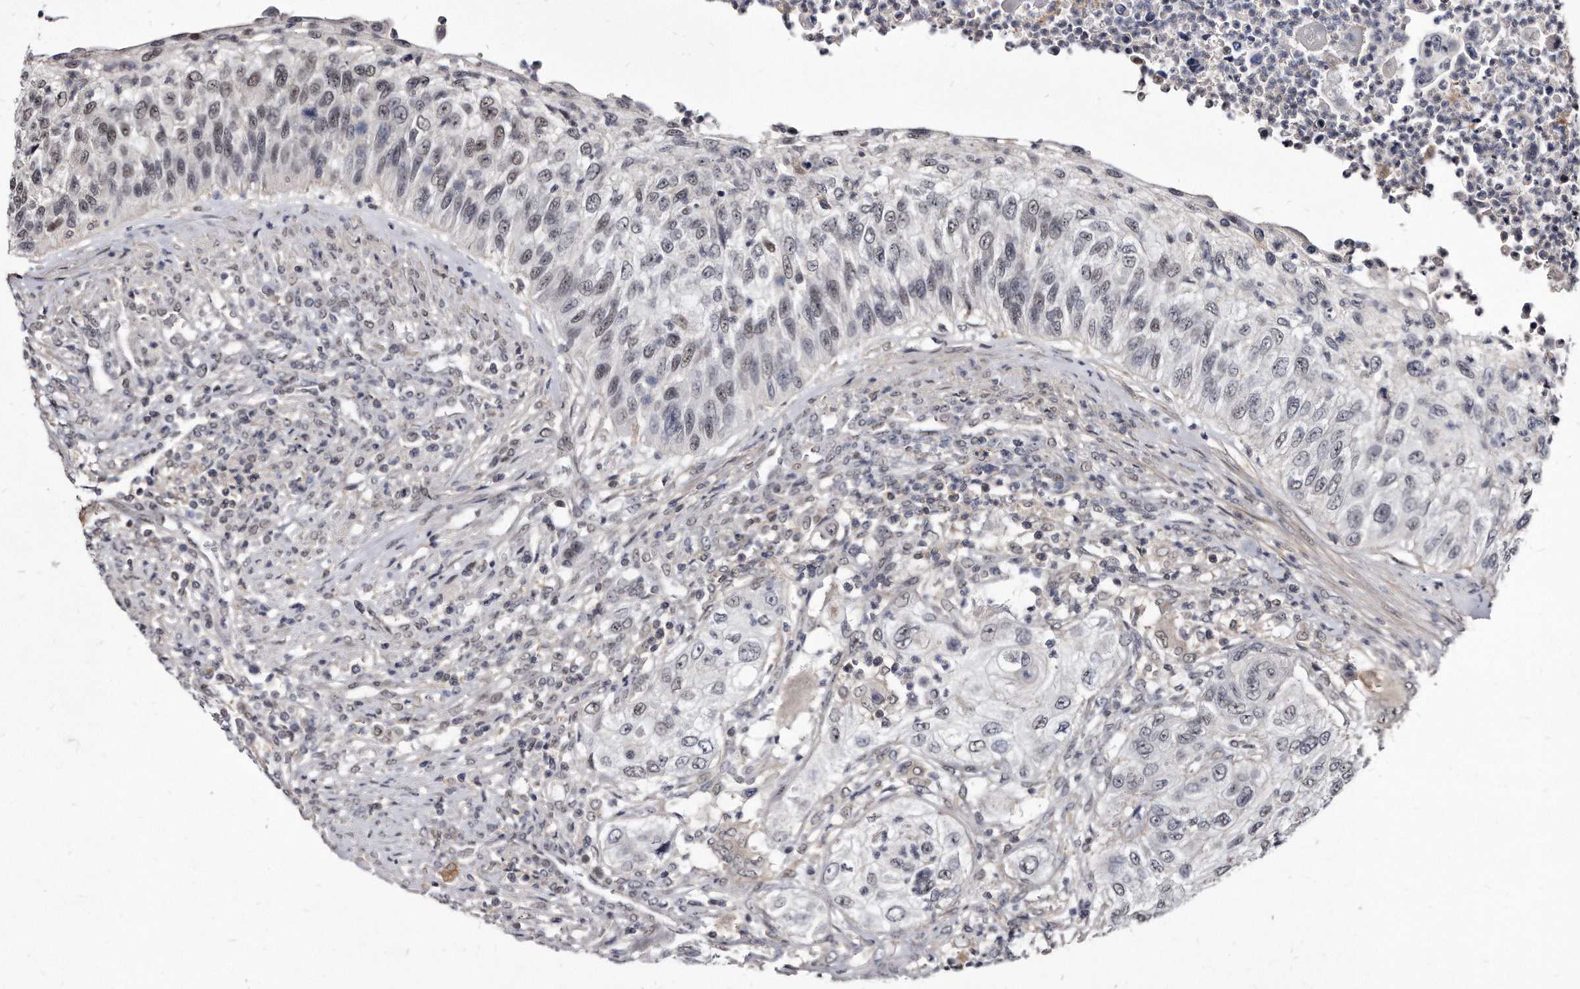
{"staining": {"intensity": "weak", "quantity": "<25%", "location": "nuclear"}, "tissue": "urothelial cancer", "cell_type": "Tumor cells", "image_type": "cancer", "snomed": [{"axis": "morphology", "description": "Urothelial carcinoma, High grade"}, {"axis": "topography", "description": "Urinary bladder"}], "caption": "Image shows no significant protein expression in tumor cells of urothelial carcinoma (high-grade).", "gene": "KLHDC3", "patient": {"sex": "female", "age": 60}}